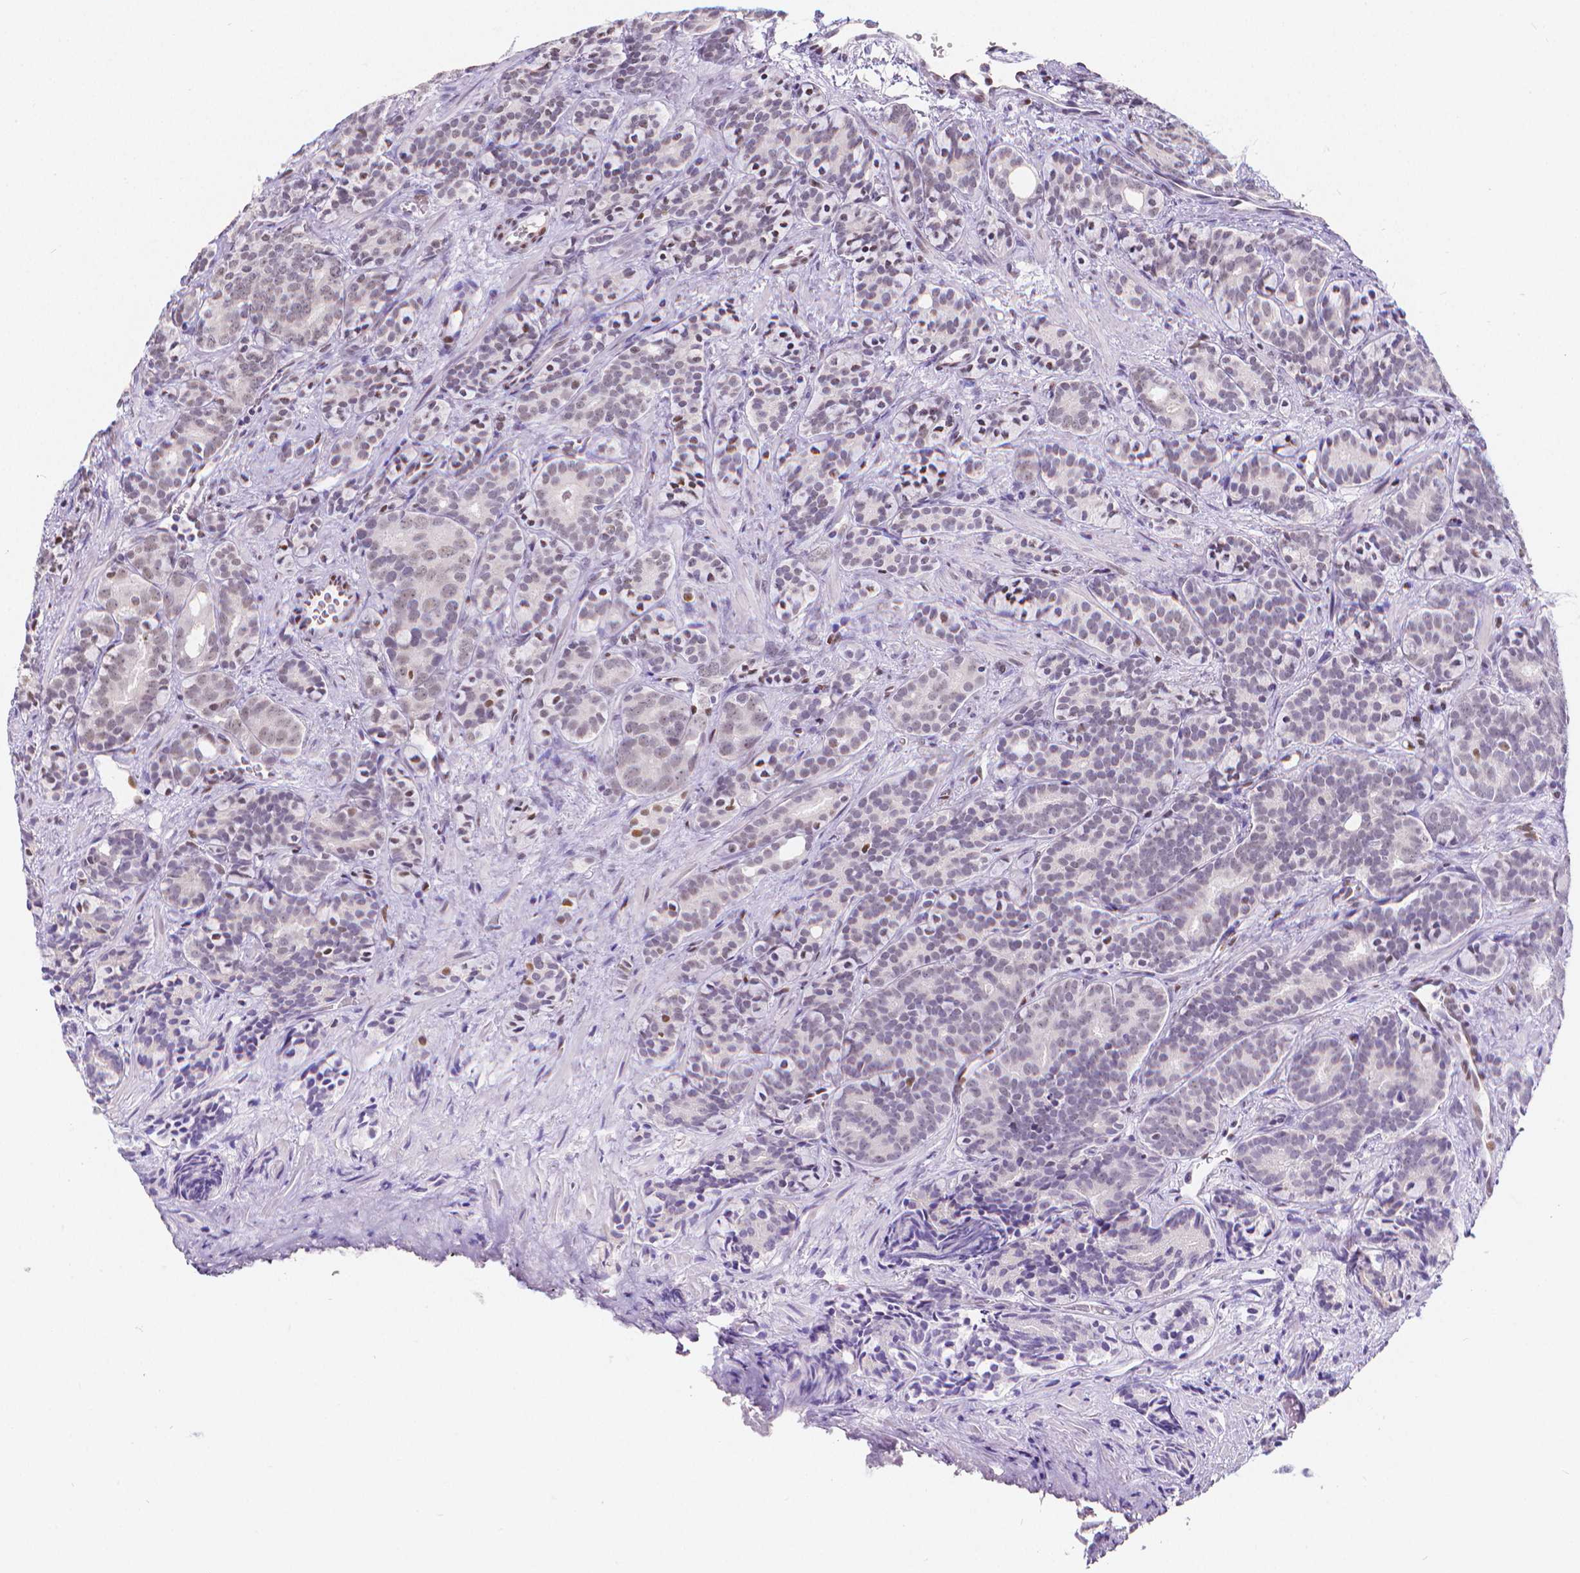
{"staining": {"intensity": "negative", "quantity": "none", "location": "none"}, "tissue": "prostate cancer", "cell_type": "Tumor cells", "image_type": "cancer", "snomed": [{"axis": "morphology", "description": "Adenocarcinoma, High grade"}, {"axis": "topography", "description": "Prostate"}], "caption": "This is a photomicrograph of immunohistochemistry staining of prostate cancer (high-grade adenocarcinoma), which shows no staining in tumor cells. (Stains: DAB immunohistochemistry with hematoxylin counter stain, Microscopy: brightfield microscopy at high magnification).", "gene": "MEF2C", "patient": {"sex": "male", "age": 84}}